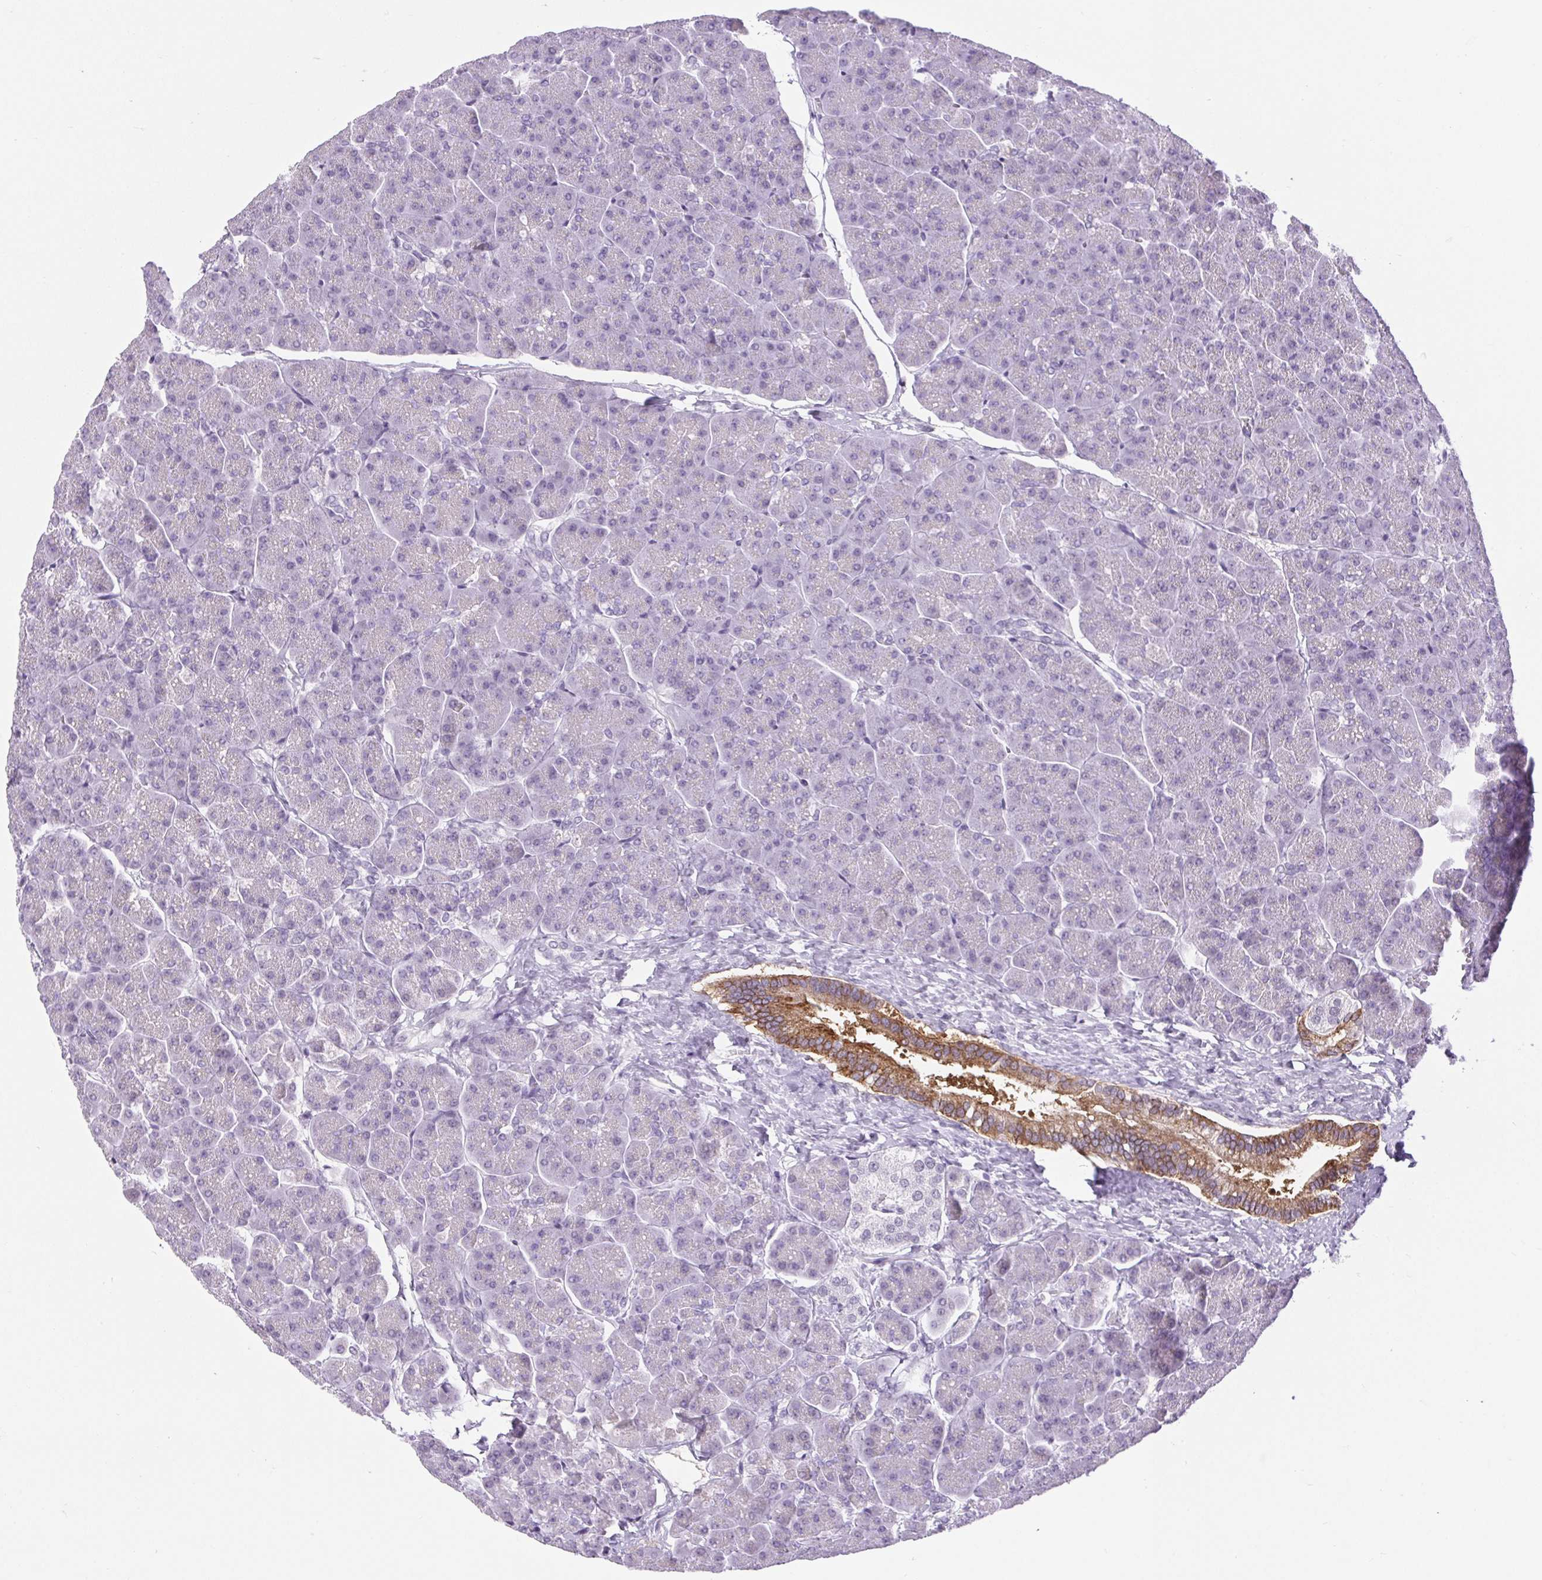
{"staining": {"intensity": "negative", "quantity": "none", "location": "none"}, "tissue": "pancreas", "cell_type": "Exocrine glandular cells", "image_type": "normal", "snomed": [{"axis": "morphology", "description": "Normal tissue, NOS"}, {"axis": "topography", "description": "Pancreas"}, {"axis": "topography", "description": "Peripheral nerve tissue"}], "caption": "IHC image of normal pancreas stained for a protein (brown), which demonstrates no positivity in exocrine glandular cells.", "gene": "BCAS1", "patient": {"sex": "male", "age": 54}}